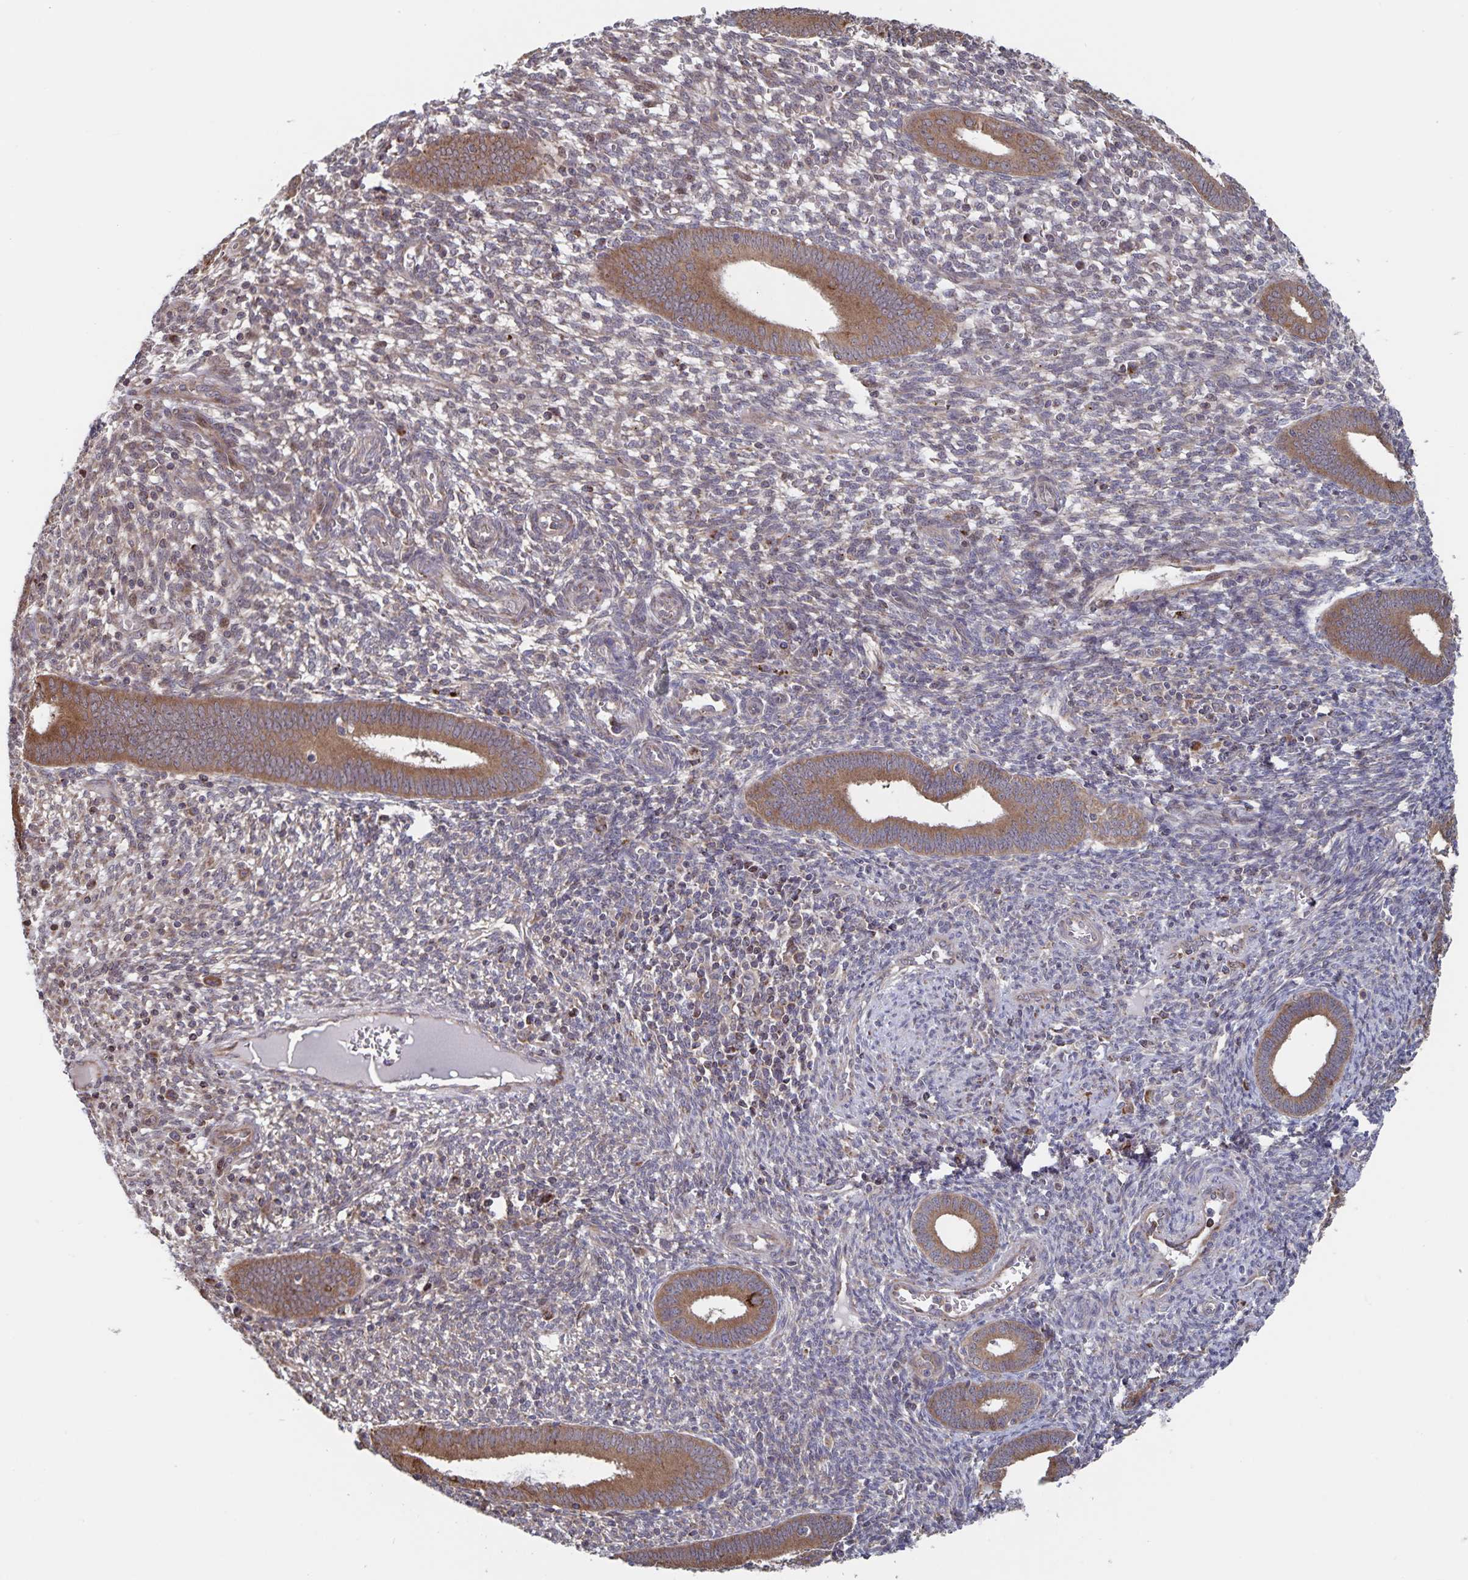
{"staining": {"intensity": "weak", "quantity": "25%-75%", "location": "cytoplasmic/membranous"}, "tissue": "endometrium", "cell_type": "Cells in endometrial stroma", "image_type": "normal", "snomed": [{"axis": "morphology", "description": "Normal tissue, NOS"}, {"axis": "topography", "description": "Endometrium"}], "caption": "Protein staining by IHC shows weak cytoplasmic/membranous positivity in approximately 25%-75% of cells in endometrial stroma in benign endometrium.", "gene": "ACACA", "patient": {"sex": "female", "age": 41}}